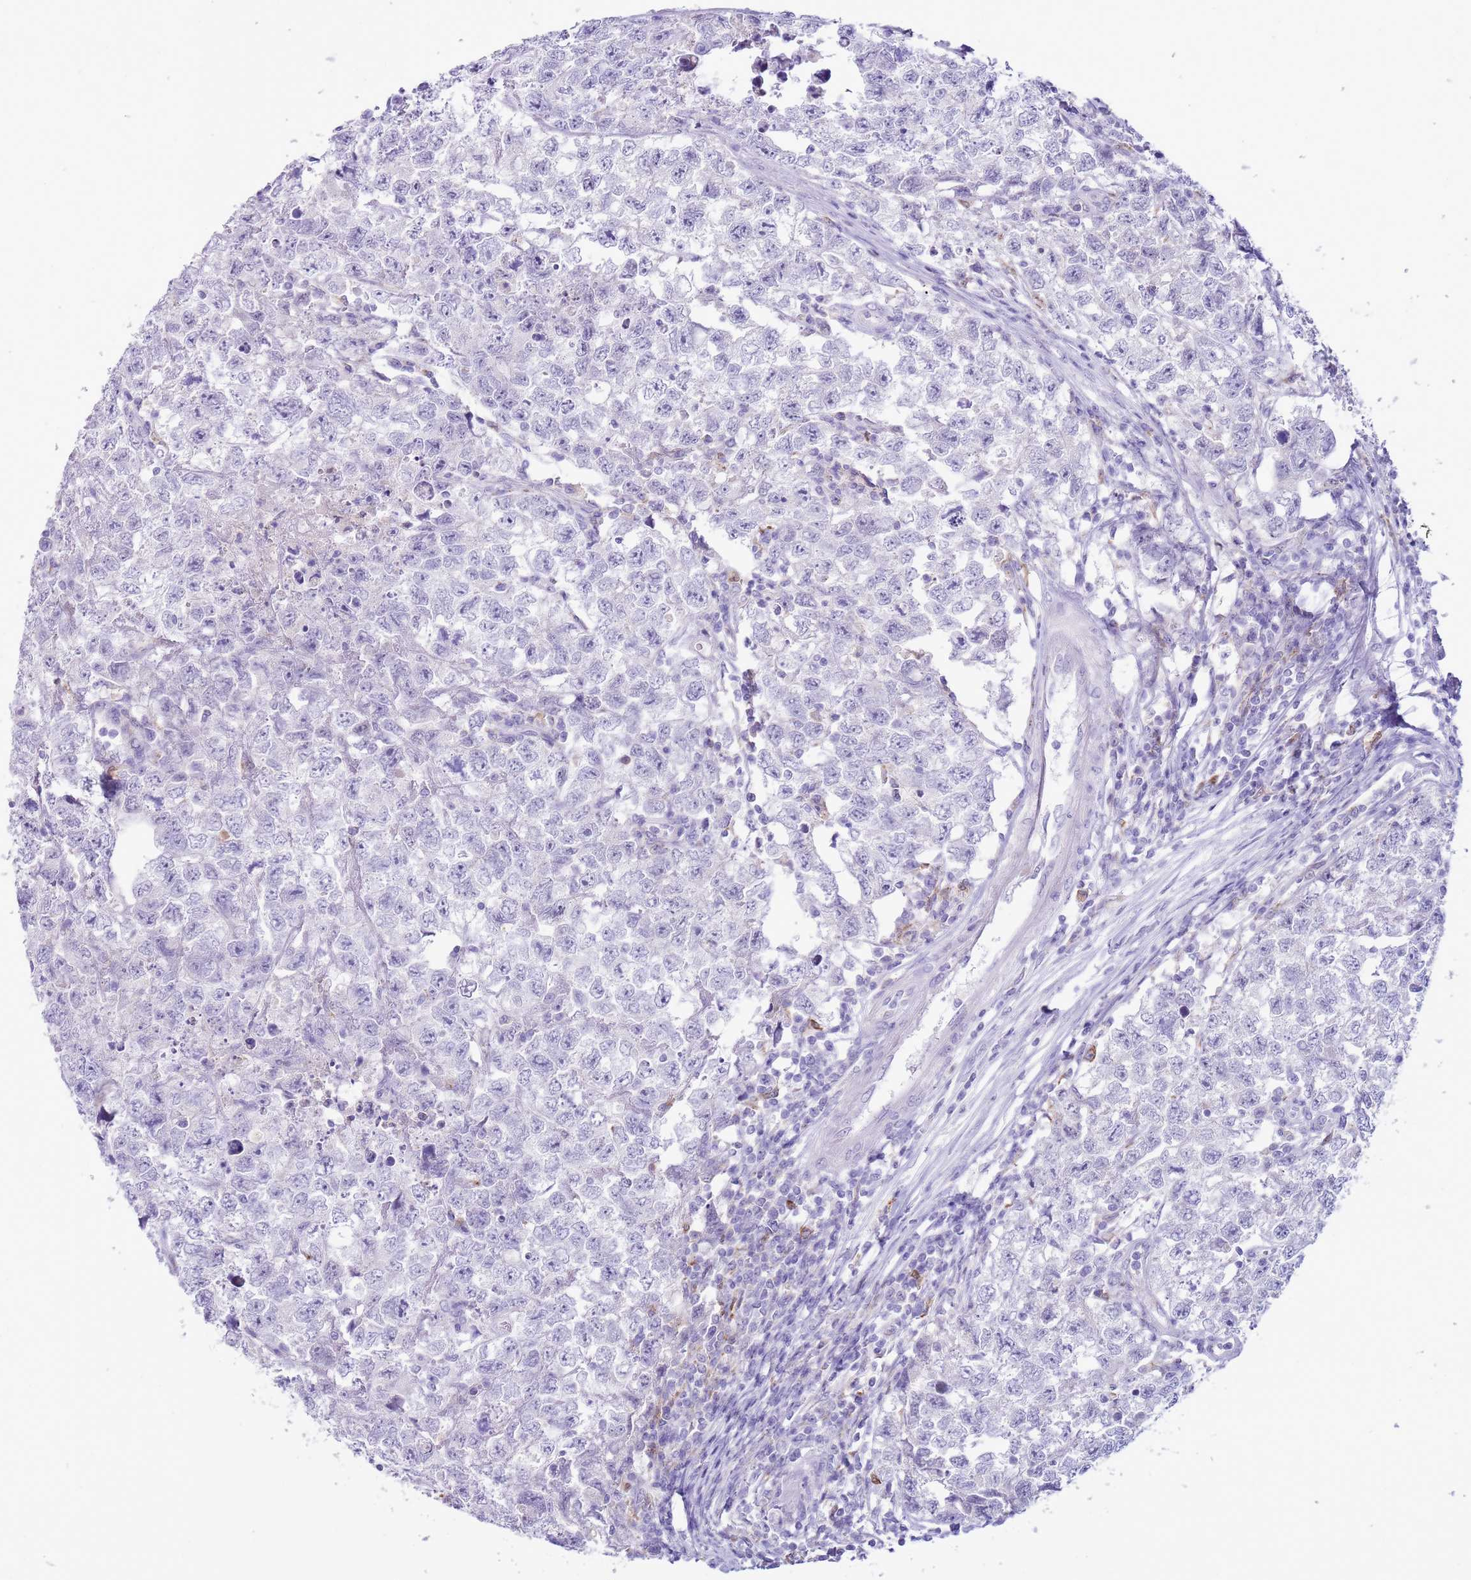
{"staining": {"intensity": "negative", "quantity": "none", "location": "none"}, "tissue": "testis cancer", "cell_type": "Tumor cells", "image_type": "cancer", "snomed": [{"axis": "morphology", "description": "Carcinoma, Embryonal, NOS"}, {"axis": "topography", "description": "Testis"}], "caption": "Immunohistochemistry (IHC) histopathology image of neoplastic tissue: human embryonal carcinoma (testis) stained with DAB (3,3'-diaminobenzidine) shows no significant protein expression in tumor cells.", "gene": "ZNF697", "patient": {"sex": "male", "age": 22}}